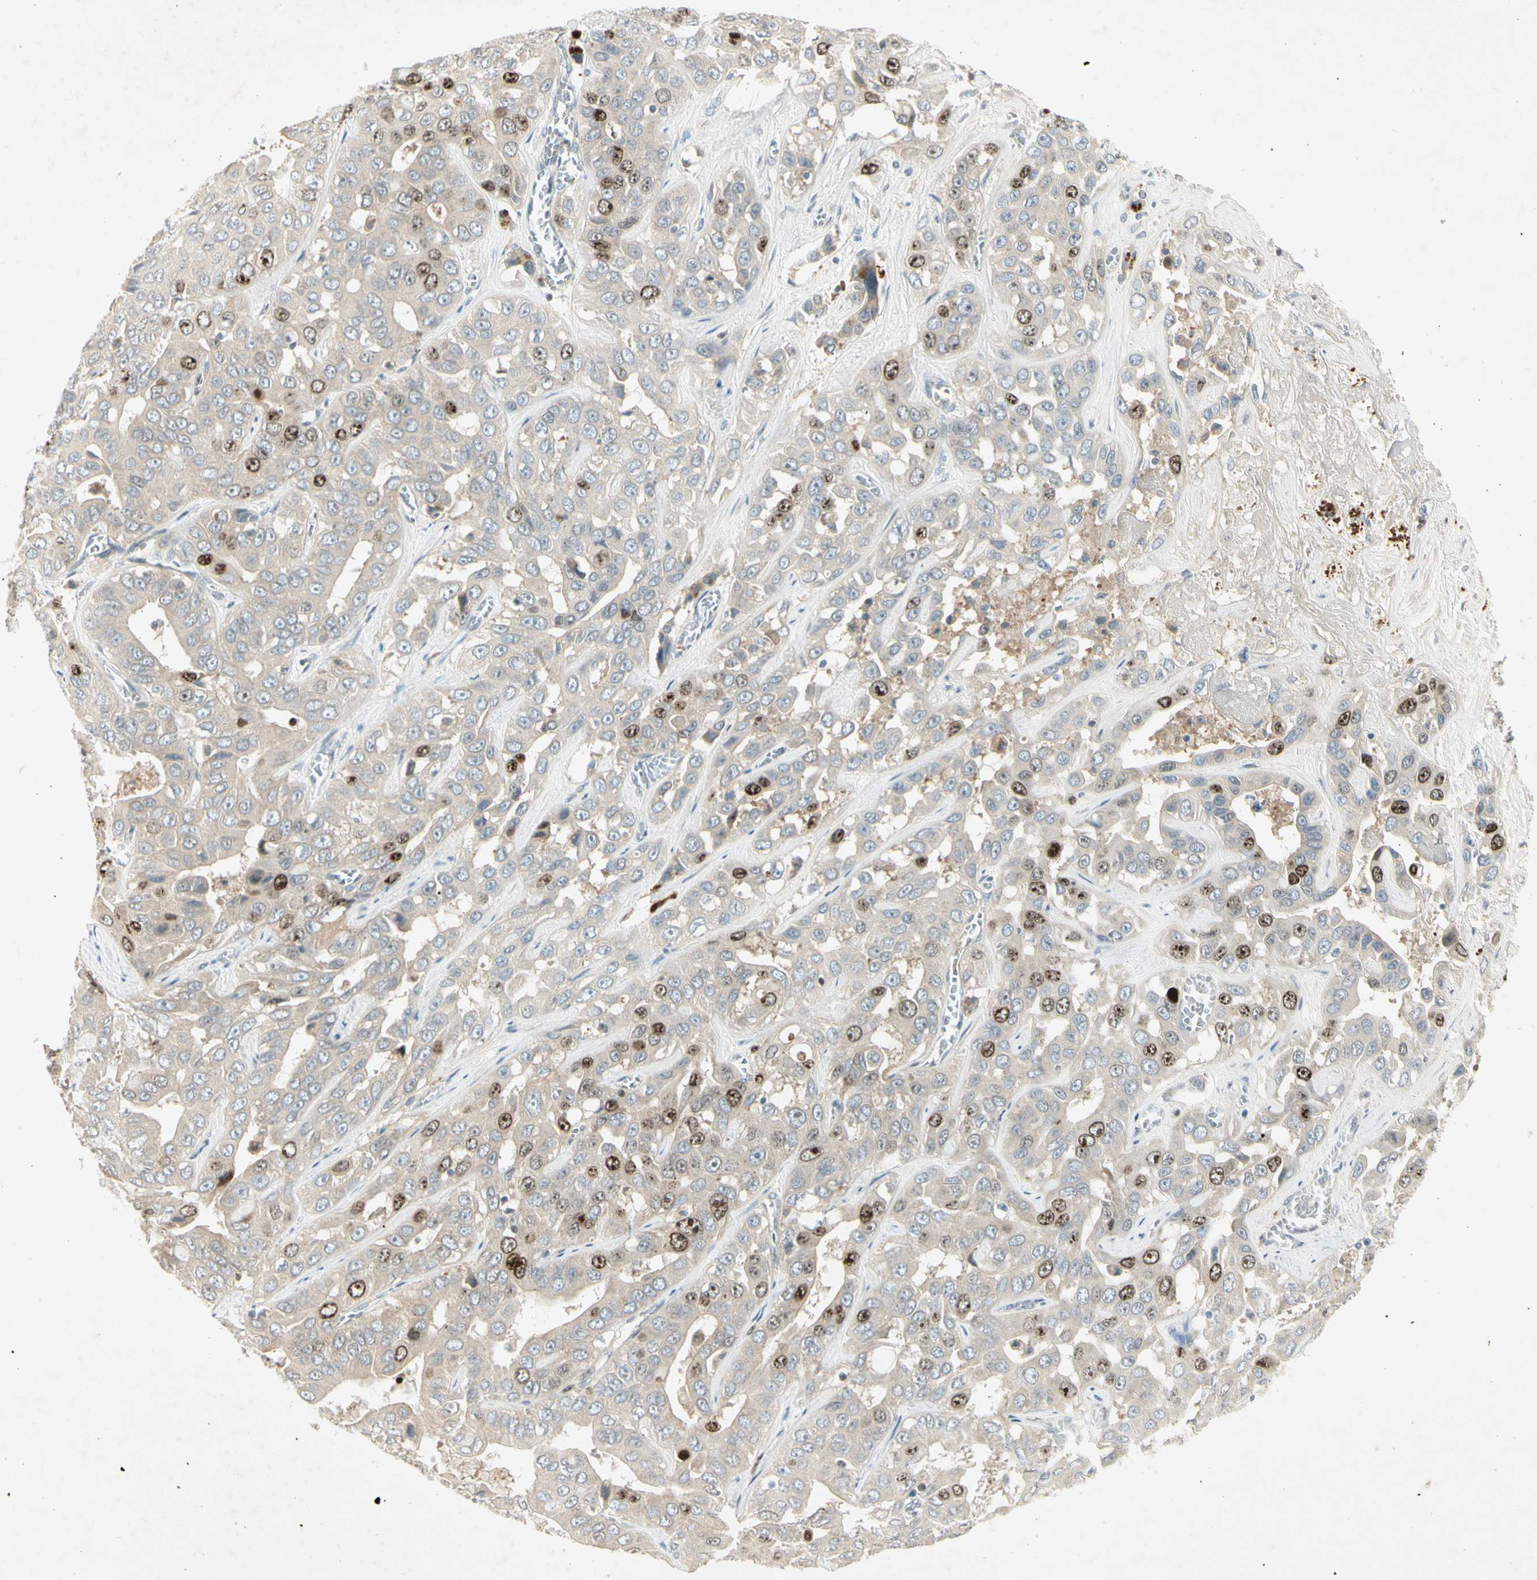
{"staining": {"intensity": "strong", "quantity": "<25%", "location": "nuclear"}, "tissue": "liver cancer", "cell_type": "Tumor cells", "image_type": "cancer", "snomed": [{"axis": "morphology", "description": "Cholangiocarcinoma"}, {"axis": "topography", "description": "Liver"}], "caption": "This micrograph shows immunohistochemistry staining of liver cancer, with medium strong nuclear positivity in about <25% of tumor cells.", "gene": "PITX1", "patient": {"sex": "female", "age": 52}}